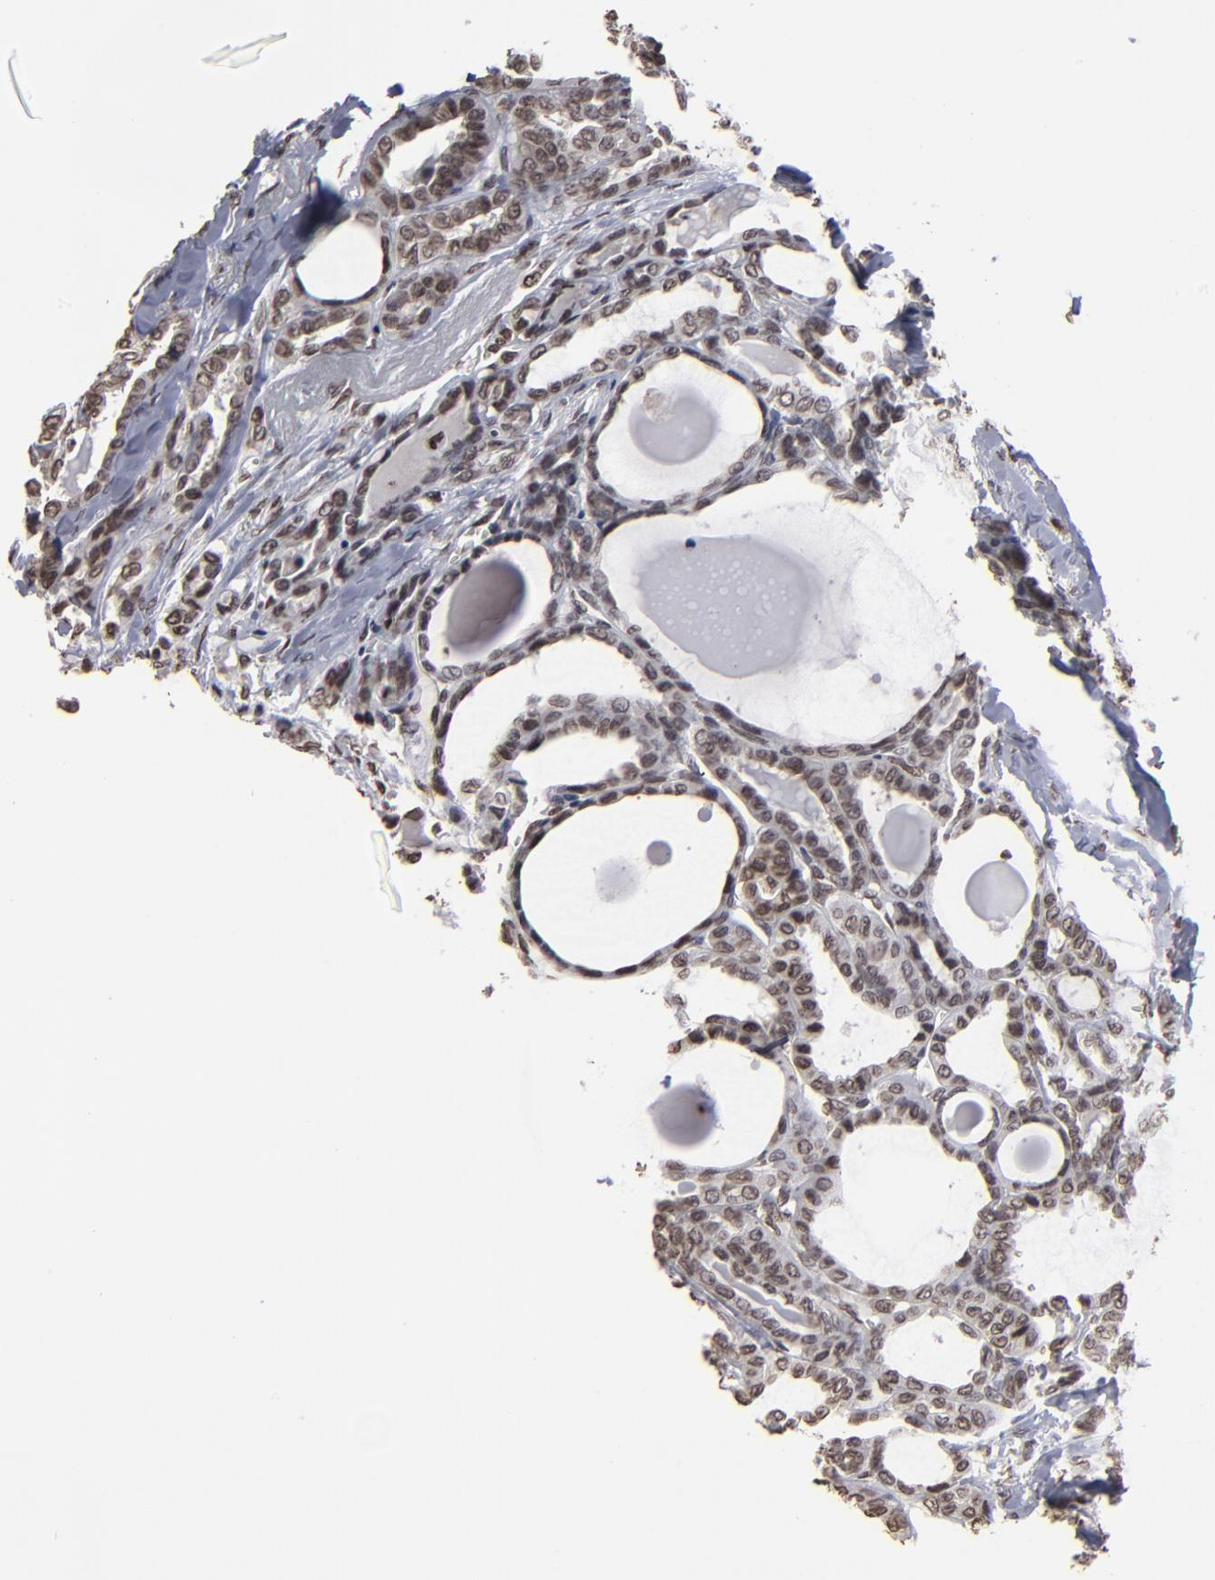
{"staining": {"intensity": "weak", "quantity": "25%-75%", "location": "nuclear"}, "tissue": "thyroid cancer", "cell_type": "Tumor cells", "image_type": "cancer", "snomed": [{"axis": "morphology", "description": "Carcinoma, NOS"}, {"axis": "topography", "description": "Thyroid gland"}], "caption": "Protein expression analysis of thyroid cancer (carcinoma) demonstrates weak nuclear staining in about 25%-75% of tumor cells.", "gene": "BAZ1A", "patient": {"sex": "female", "age": 91}}